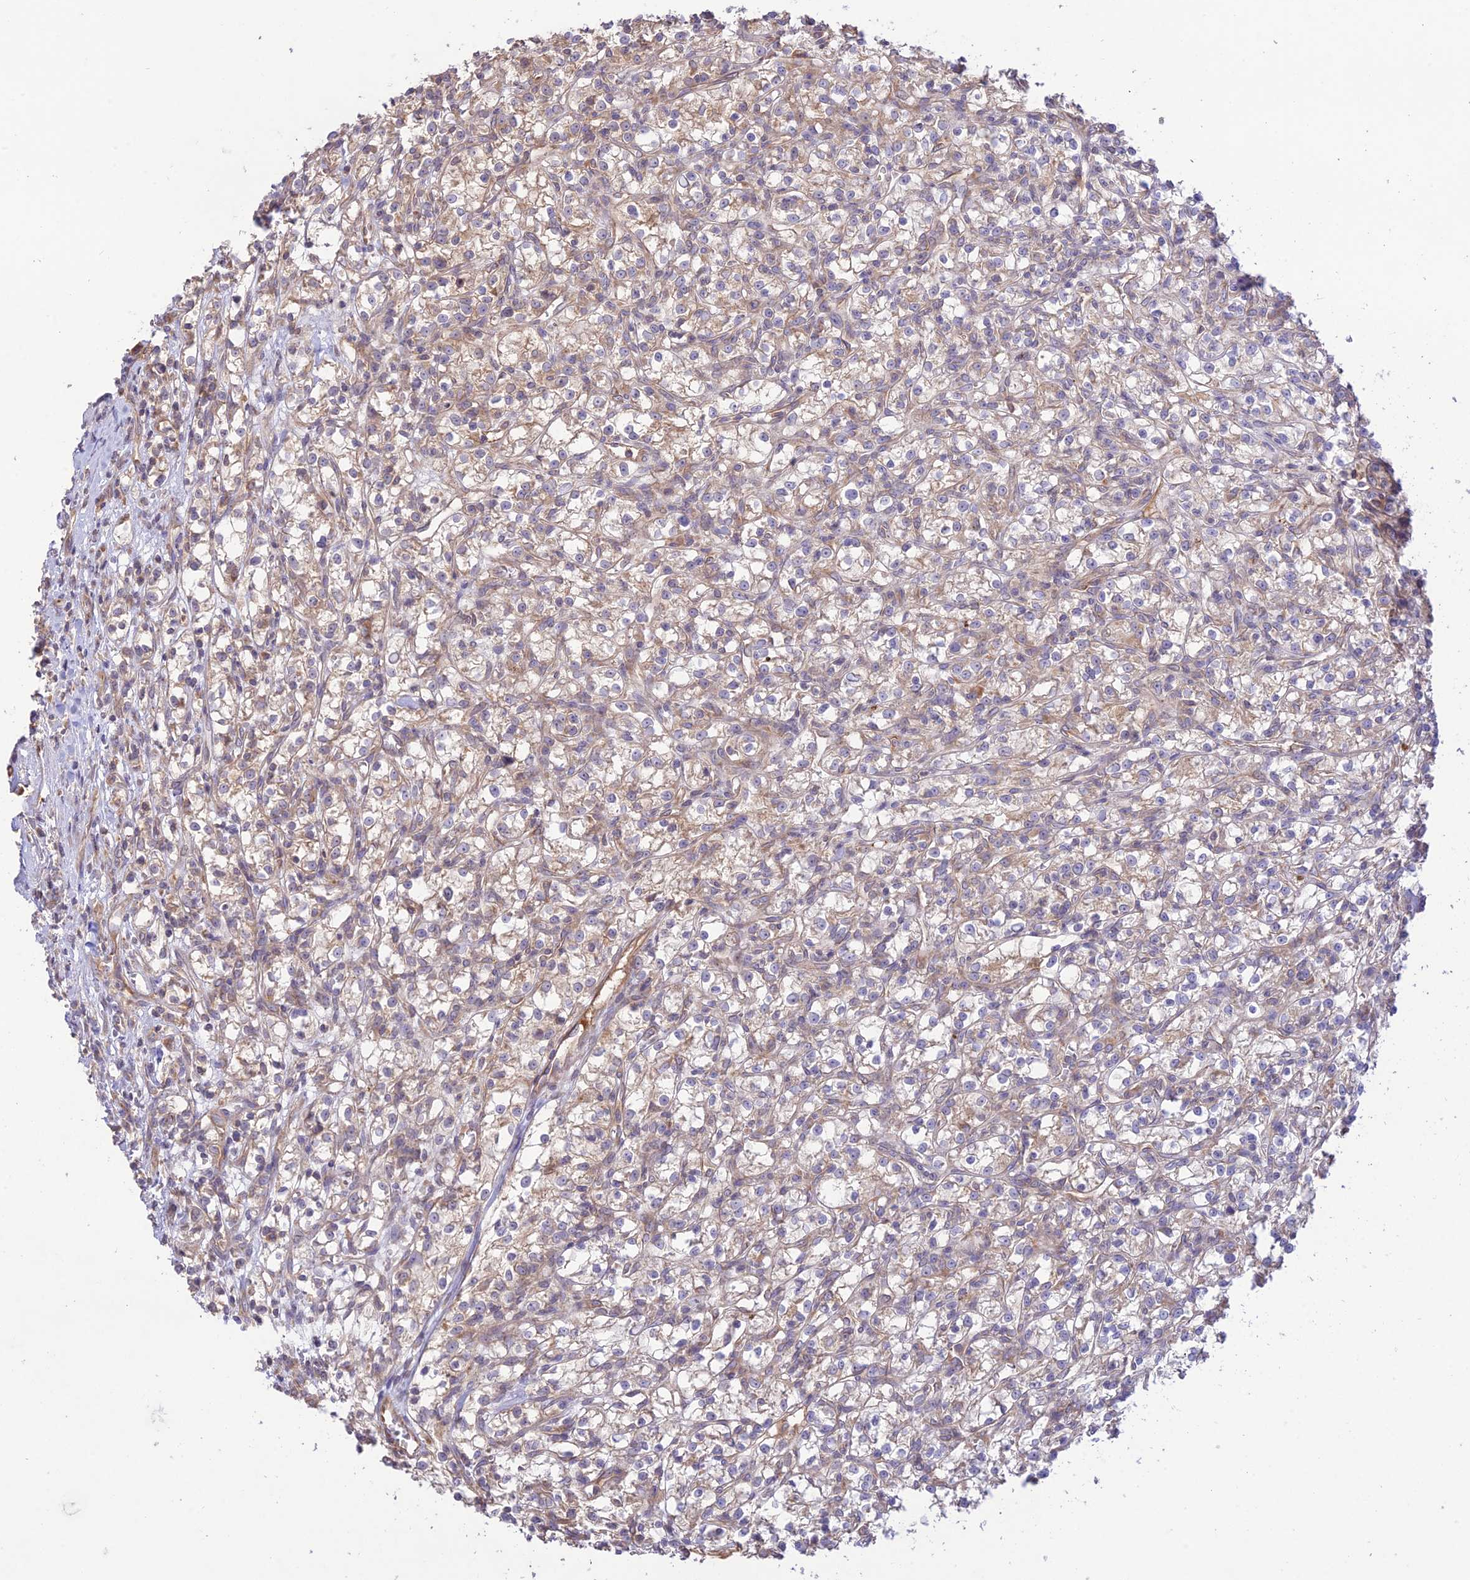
{"staining": {"intensity": "weak", "quantity": ">75%", "location": "cytoplasmic/membranous"}, "tissue": "renal cancer", "cell_type": "Tumor cells", "image_type": "cancer", "snomed": [{"axis": "morphology", "description": "Adenocarcinoma, NOS"}, {"axis": "topography", "description": "Kidney"}], "caption": "A high-resolution image shows IHC staining of adenocarcinoma (renal), which demonstrates weak cytoplasmic/membranous positivity in about >75% of tumor cells.", "gene": "TMEM259", "patient": {"sex": "female", "age": 59}}